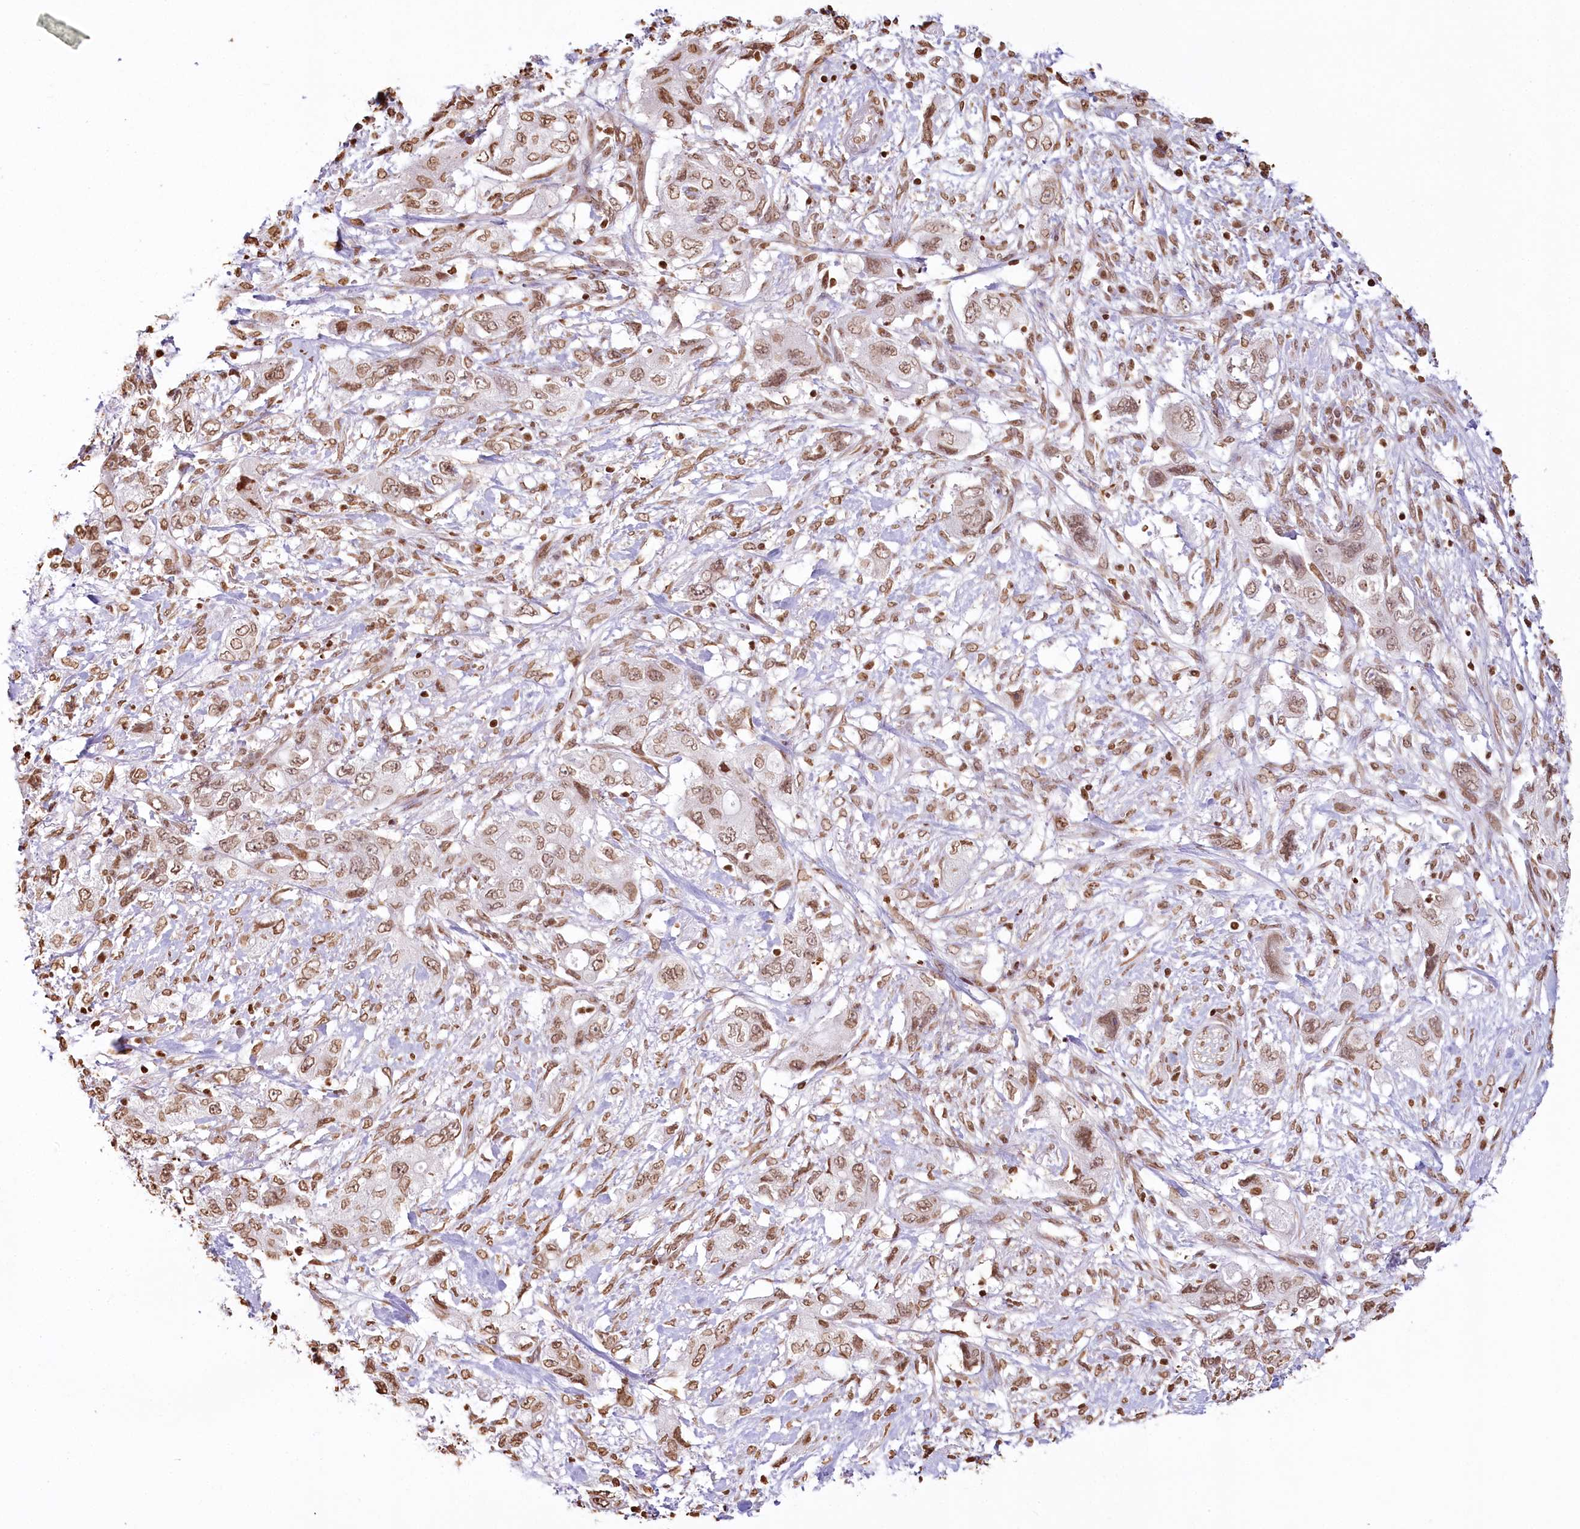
{"staining": {"intensity": "moderate", "quantity": ">75%", "location": "nuclear"}, "tissue": "pancreatic cancer", "cell_type": "Tumor cells", "image_type": "cancer", "snomed": [{"axis": "morphology", "description": "Adenocarcinoma, NOS"}, {"axis": "topography", "description": "Pancreas"}], "caption": "A photomicrograph showing moderate nuclear positivity in about >75% of tumor cells in pancreatic adenocarcinoma, as visualized by brown immunohistochemical staining.", "gene": "FAM13A", "patient": {"sex": "female", "age": 73}}